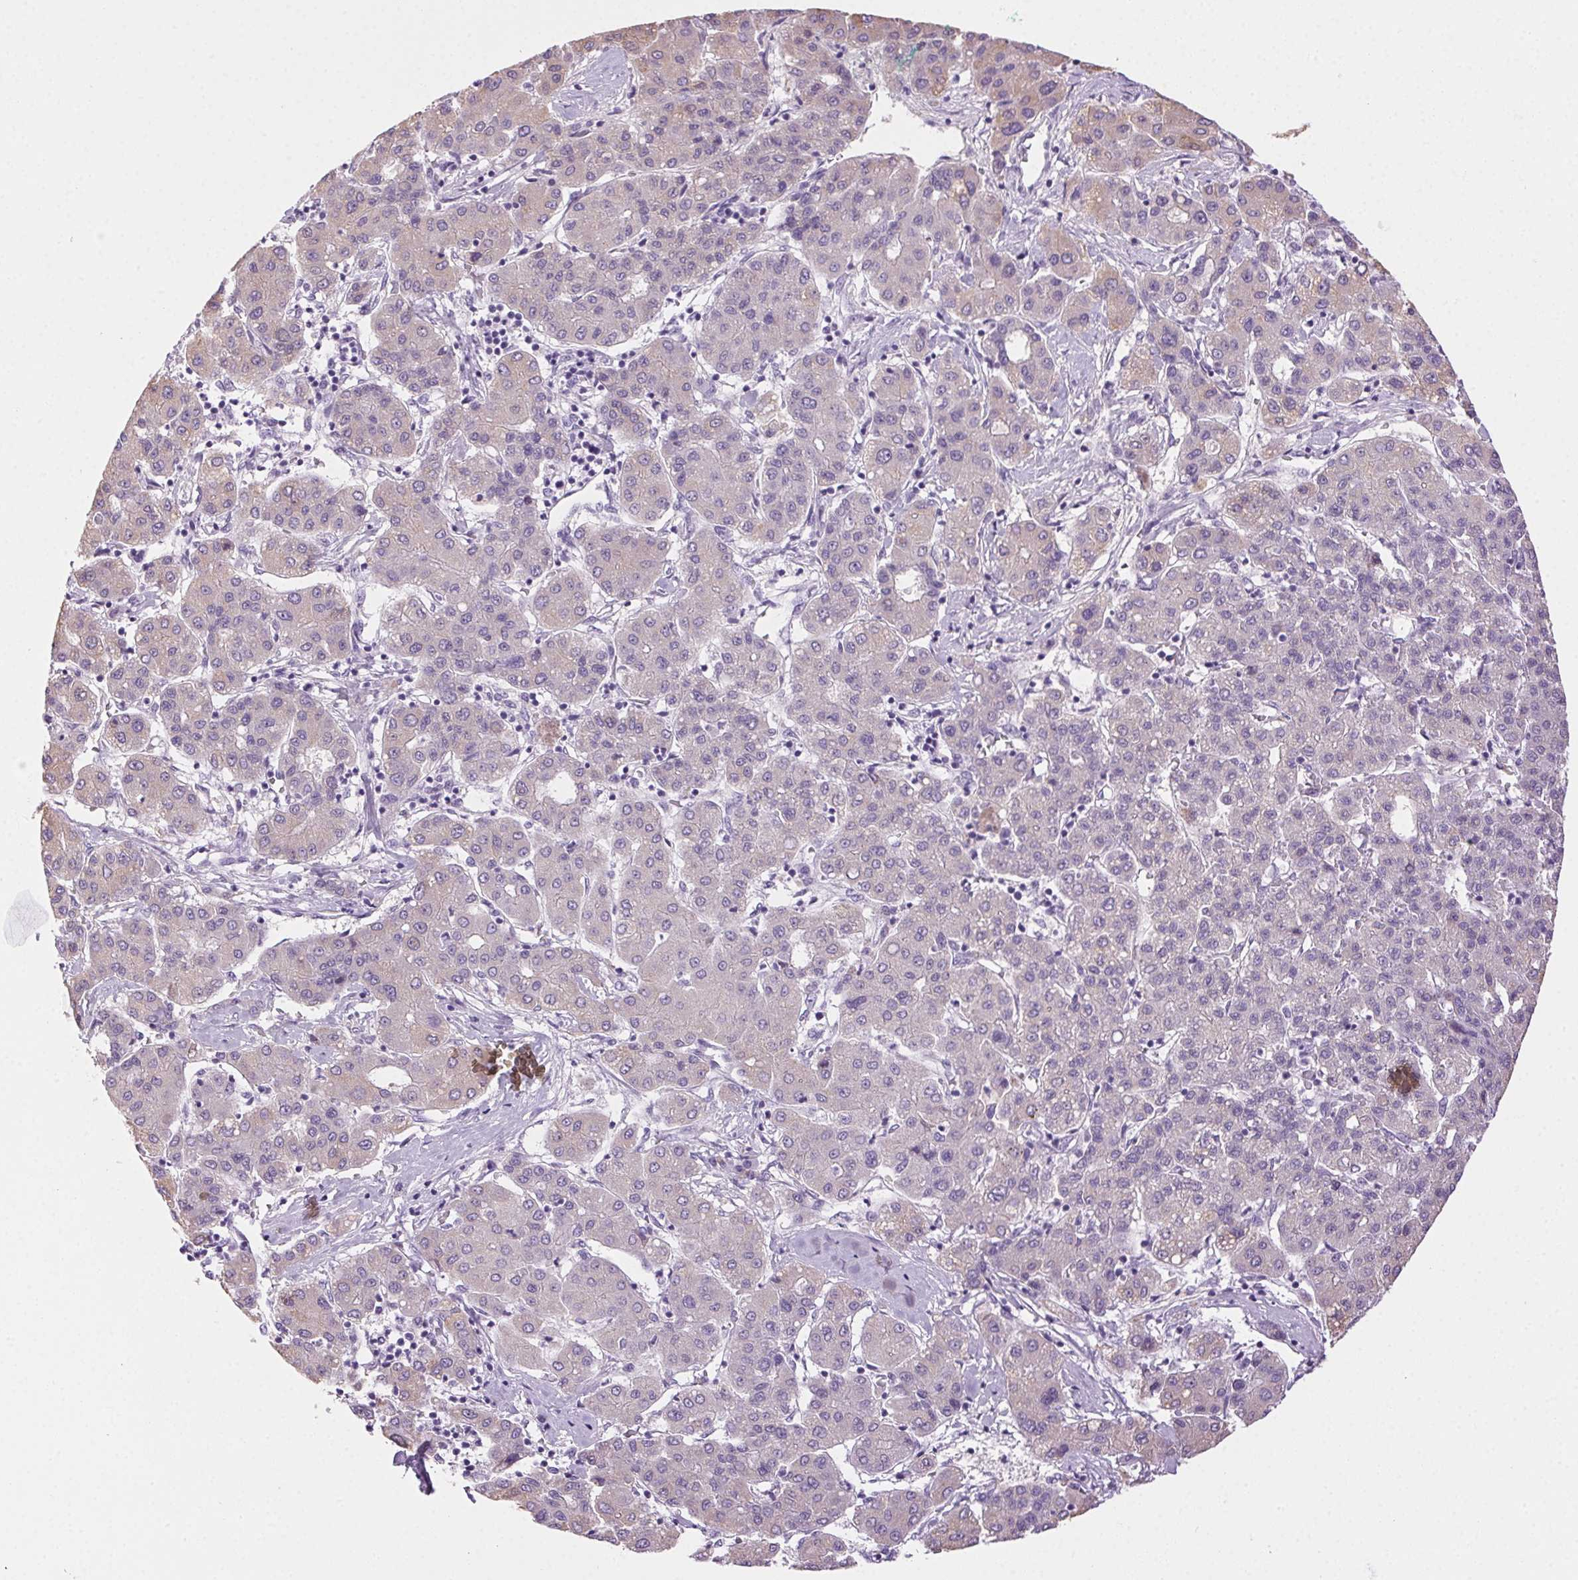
{"staining": {"intensity": "negative", "quantity": "none", "location": "none"}, "tissue": "liver cancer", "cell_type": "Tumor cells", "image_type": "cancer", "snomed": [{"axis": "morphology", "description": "Carcinoma, Hepatocellular, NOS"}, {"axis": "topography", "description": "Liver"}], "caption": "The immunohistochemistry image has no significant staining in tumor cells of hepatocellular carcinoma (liver) tissue.", "gene": "CLDN10", "patient": {"sex": "male", "age": 65}}